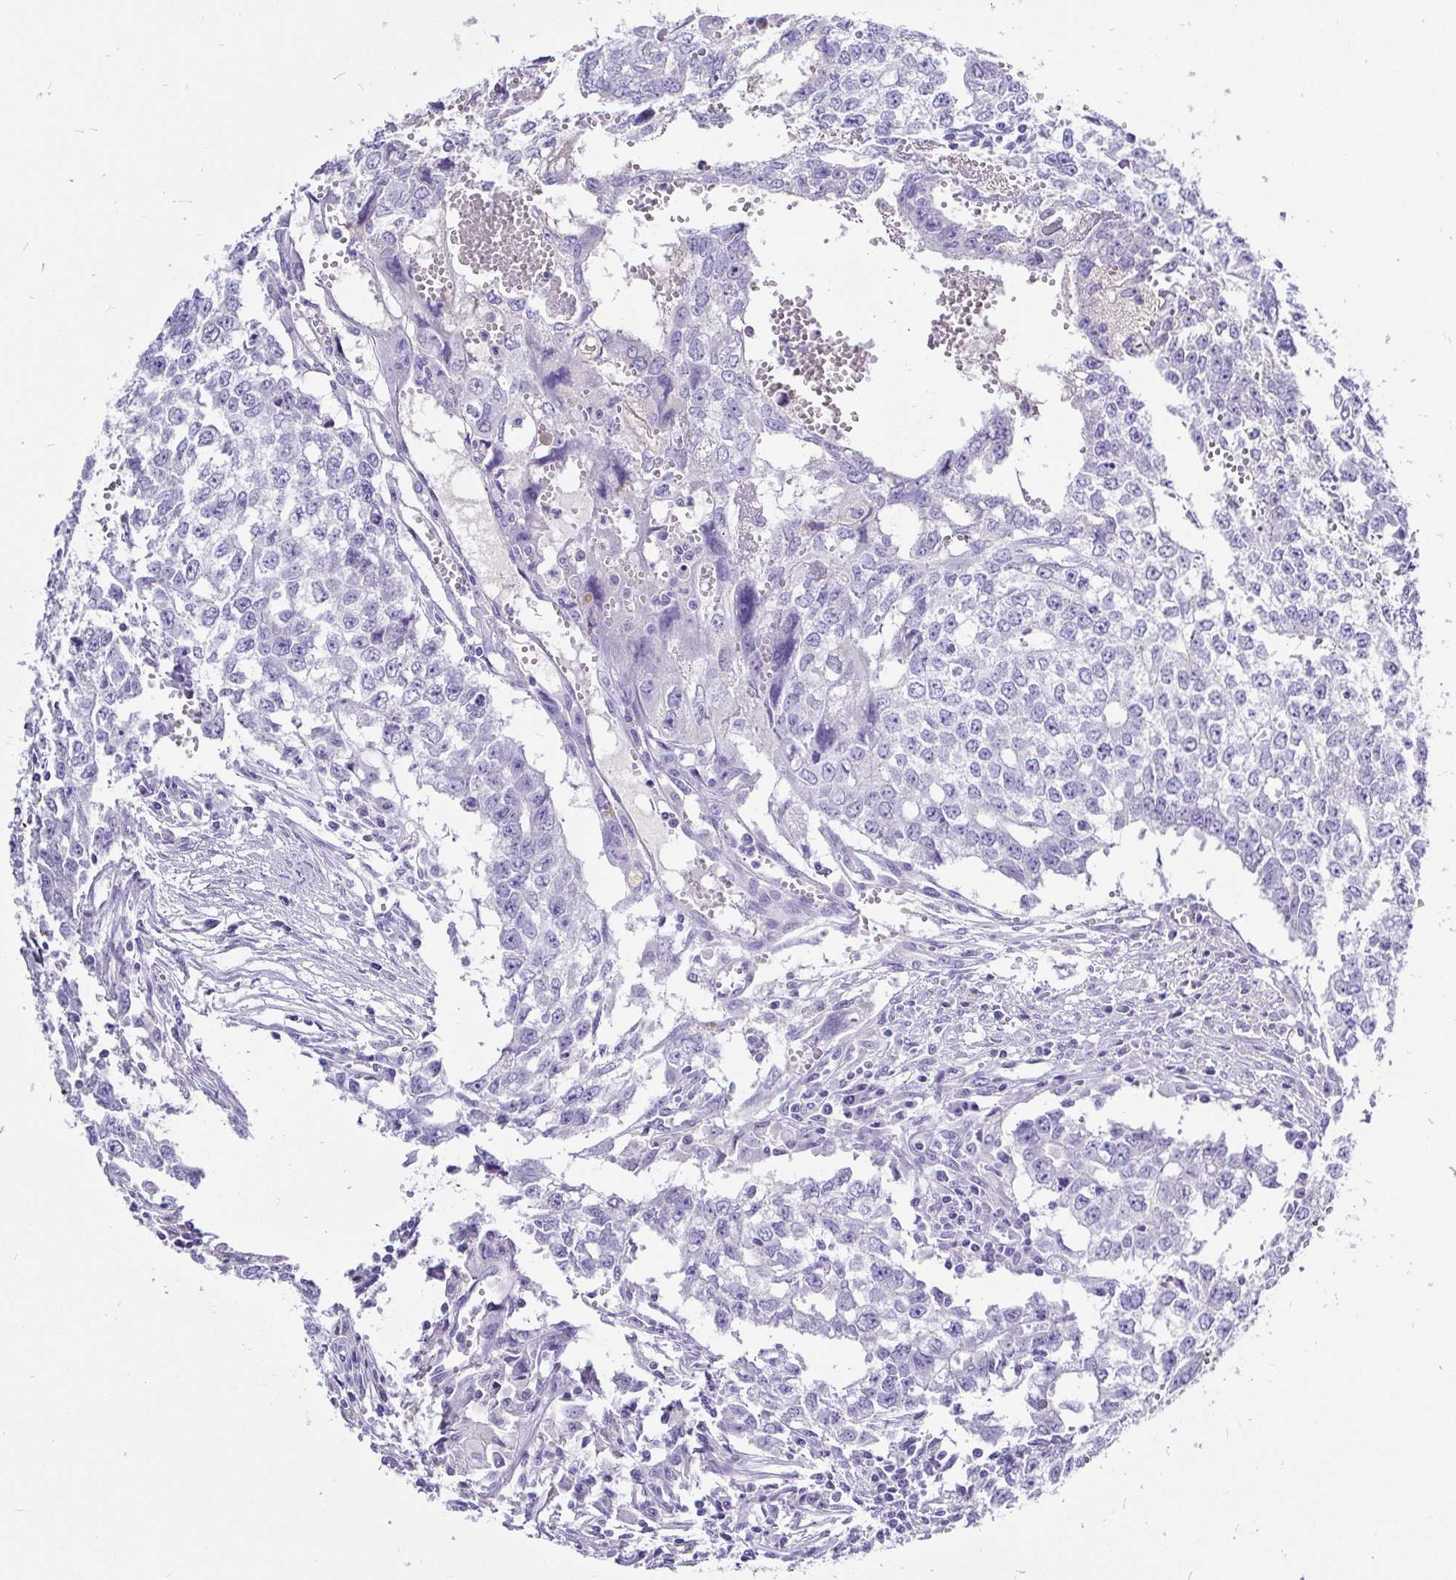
{"staining": {"intensity": "negative", "quantity": "none", "location": "none"}, "tissue": "testis cancer", "cell_type": "Tumor cells", "image_type": "cancer", "snomed": [{"axis": "morphology", "description": "Carcinoma, Embryonal, NOS"}, {"axis": "morphology", "description": "Teratoma, malignant, NOS"}, {"axis": "topography", "description": "Testis"}], "caption": "Testis cancer was stained to show a protein in brown. There is no significant staining in tumor cells.", "gene": "KRT13", "patient": {"sex": "male", "age": 24}}